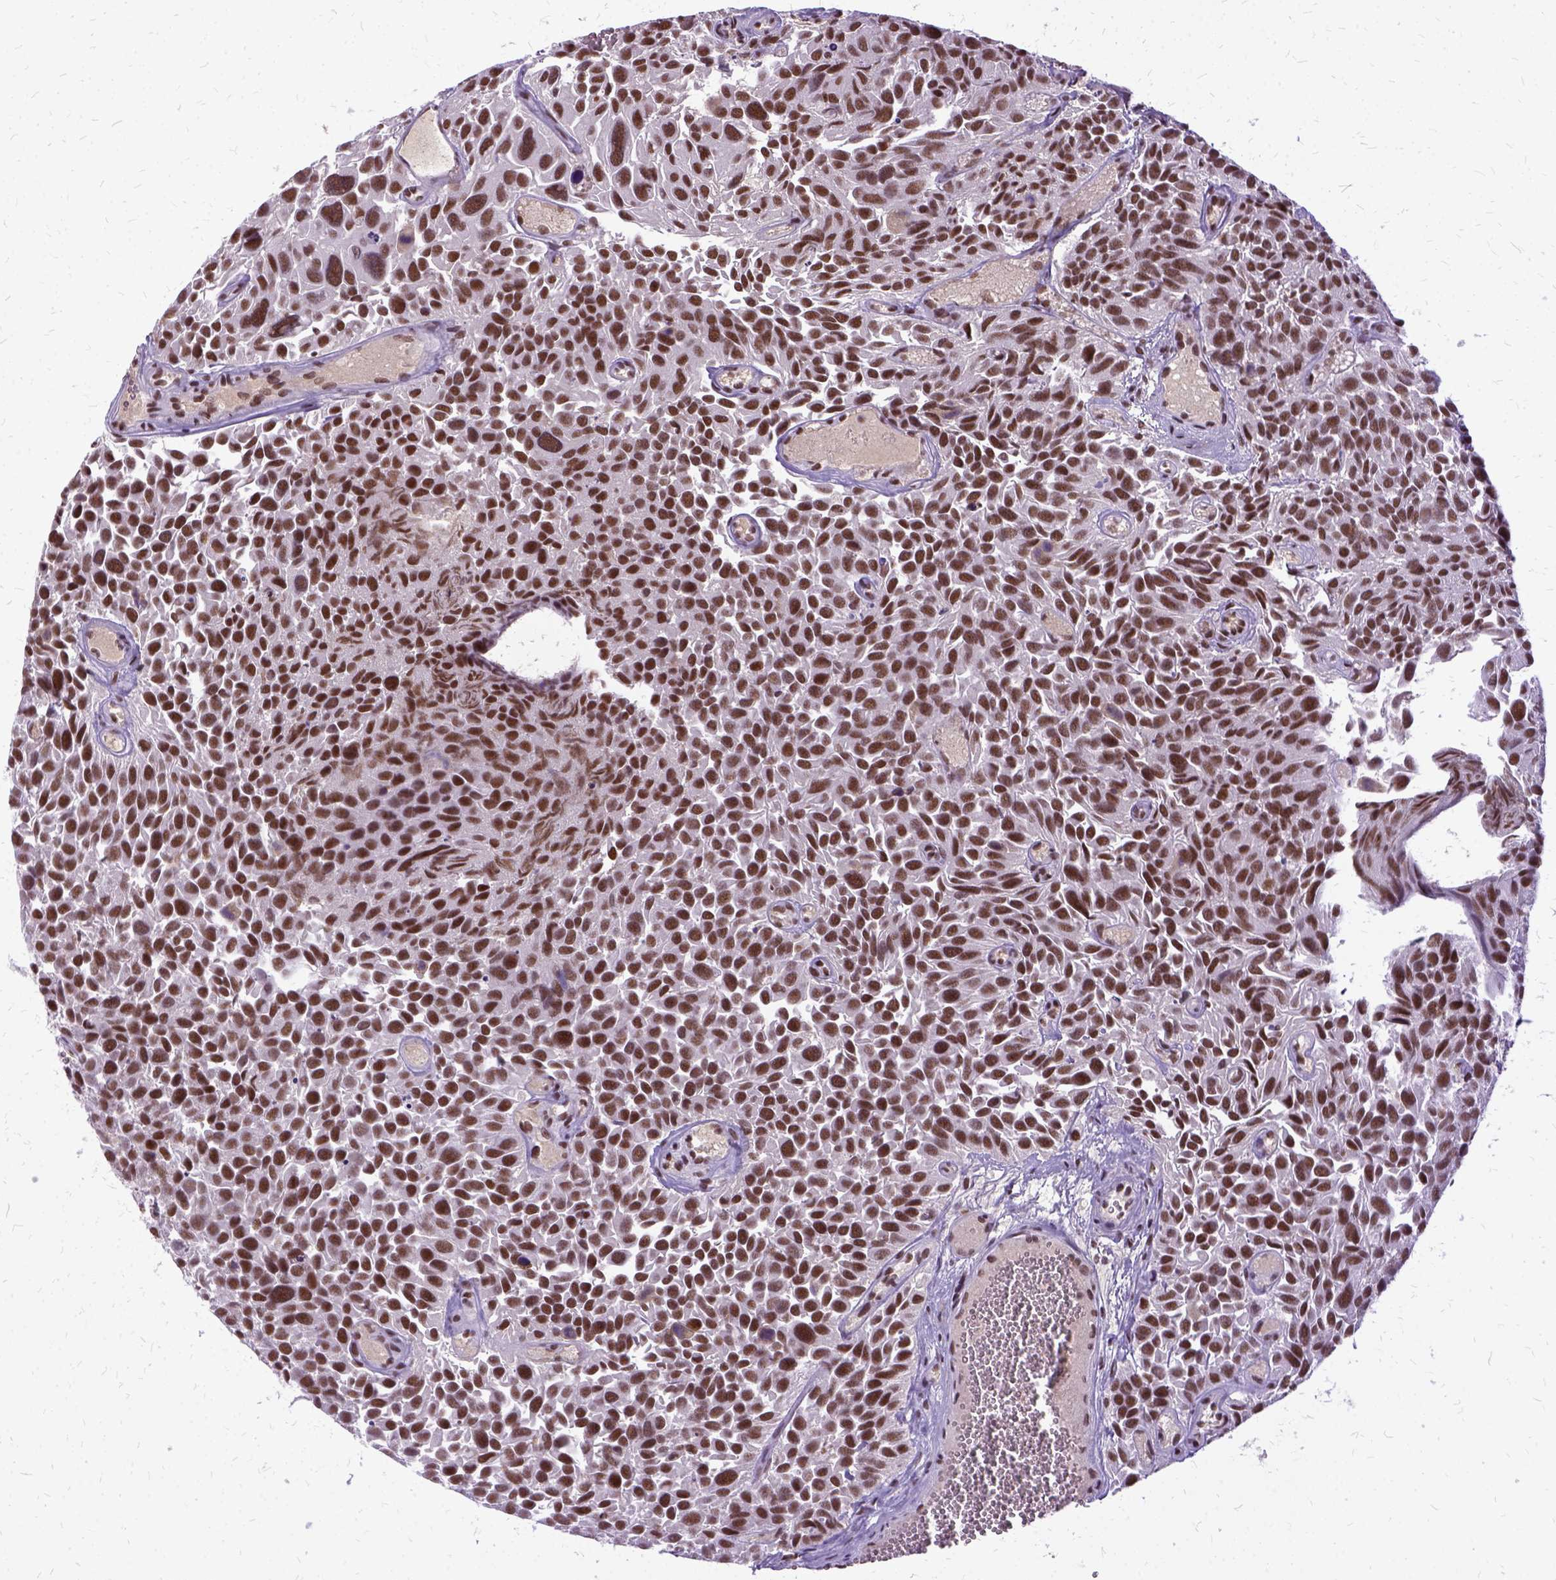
{"staining": {"intensity": "moderate", "quantity": ">75%", "location": "nuclear"}, "tissue": "urothelial cancer", "cell_type": "Tumor cells", "image_type": "cancer", "snomed": [{"axis": "morphology", "description": "Urothelial carcinoma, Low grade"}, {"axis": "topography", "description": "Urinary bladder"}], "caption": "Immunohistochemistry (IHC) (DAB) staining of urothelial cancer exhibits moderate nuclear protein positivity in about >75% of tumor cells.", "gene": "SETD1A", "patient": {"sex": "female", "age": 69}}